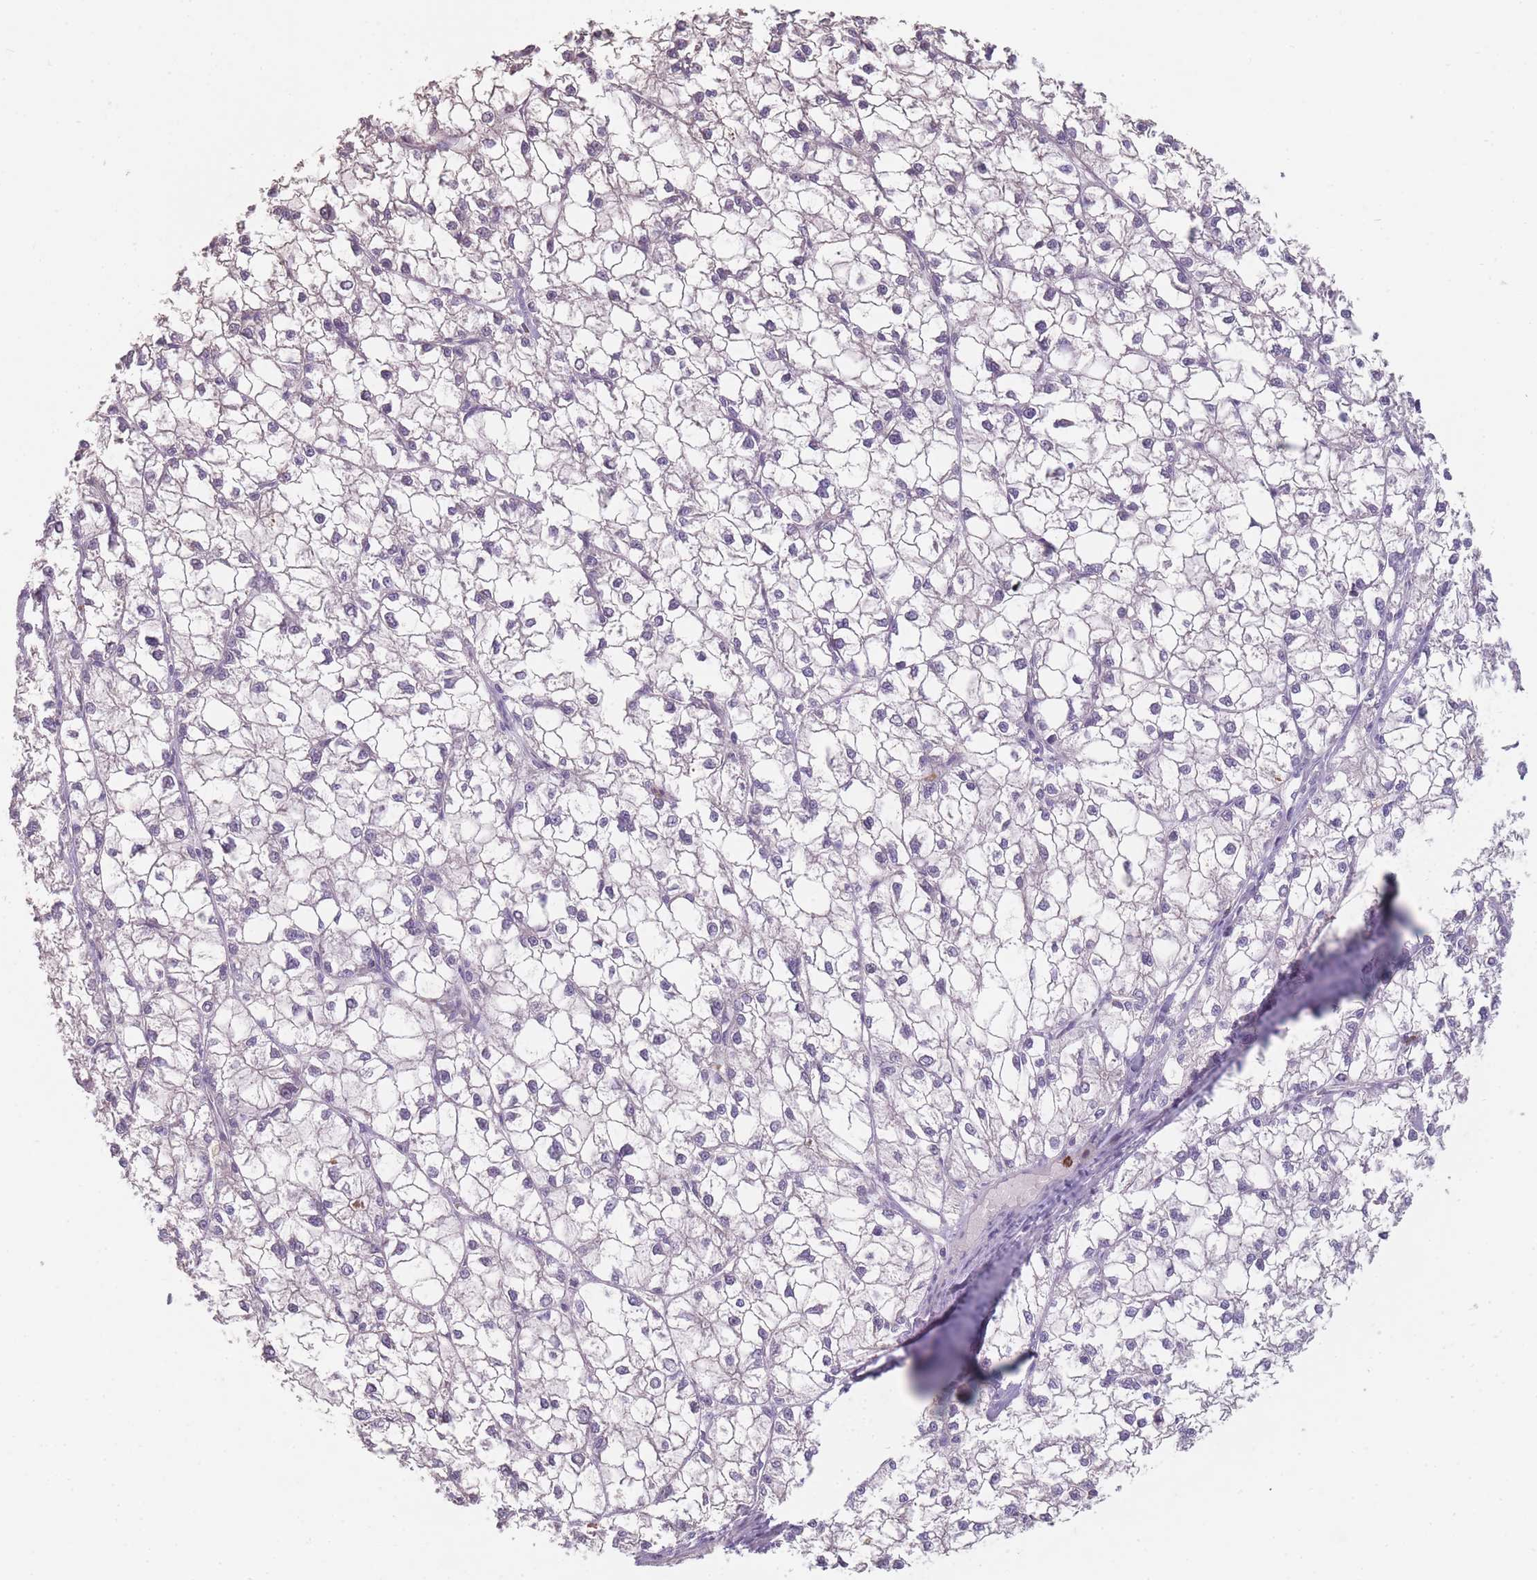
{"staining": {"intensity": "negative", "quantity": "none", "location": "none"}, "tissue": "liver cancer", "cell_type": "Tumor cells", "image_type": "cancer", "snomed": [{"axis": "morphology", "description": "Carcinoma, Hepatocellular, NOS"}, {"axis": "topography", "description": "Liver"}], "caption": "Liver cancer was stained to show a protein in brown. There is no significant positivity in tumor cells. (Immunohistochemistry (ihc), brightfield microscopy, high magnification).", "gene": "CR1L", "patient": {"sex": "female", "age": 43}}